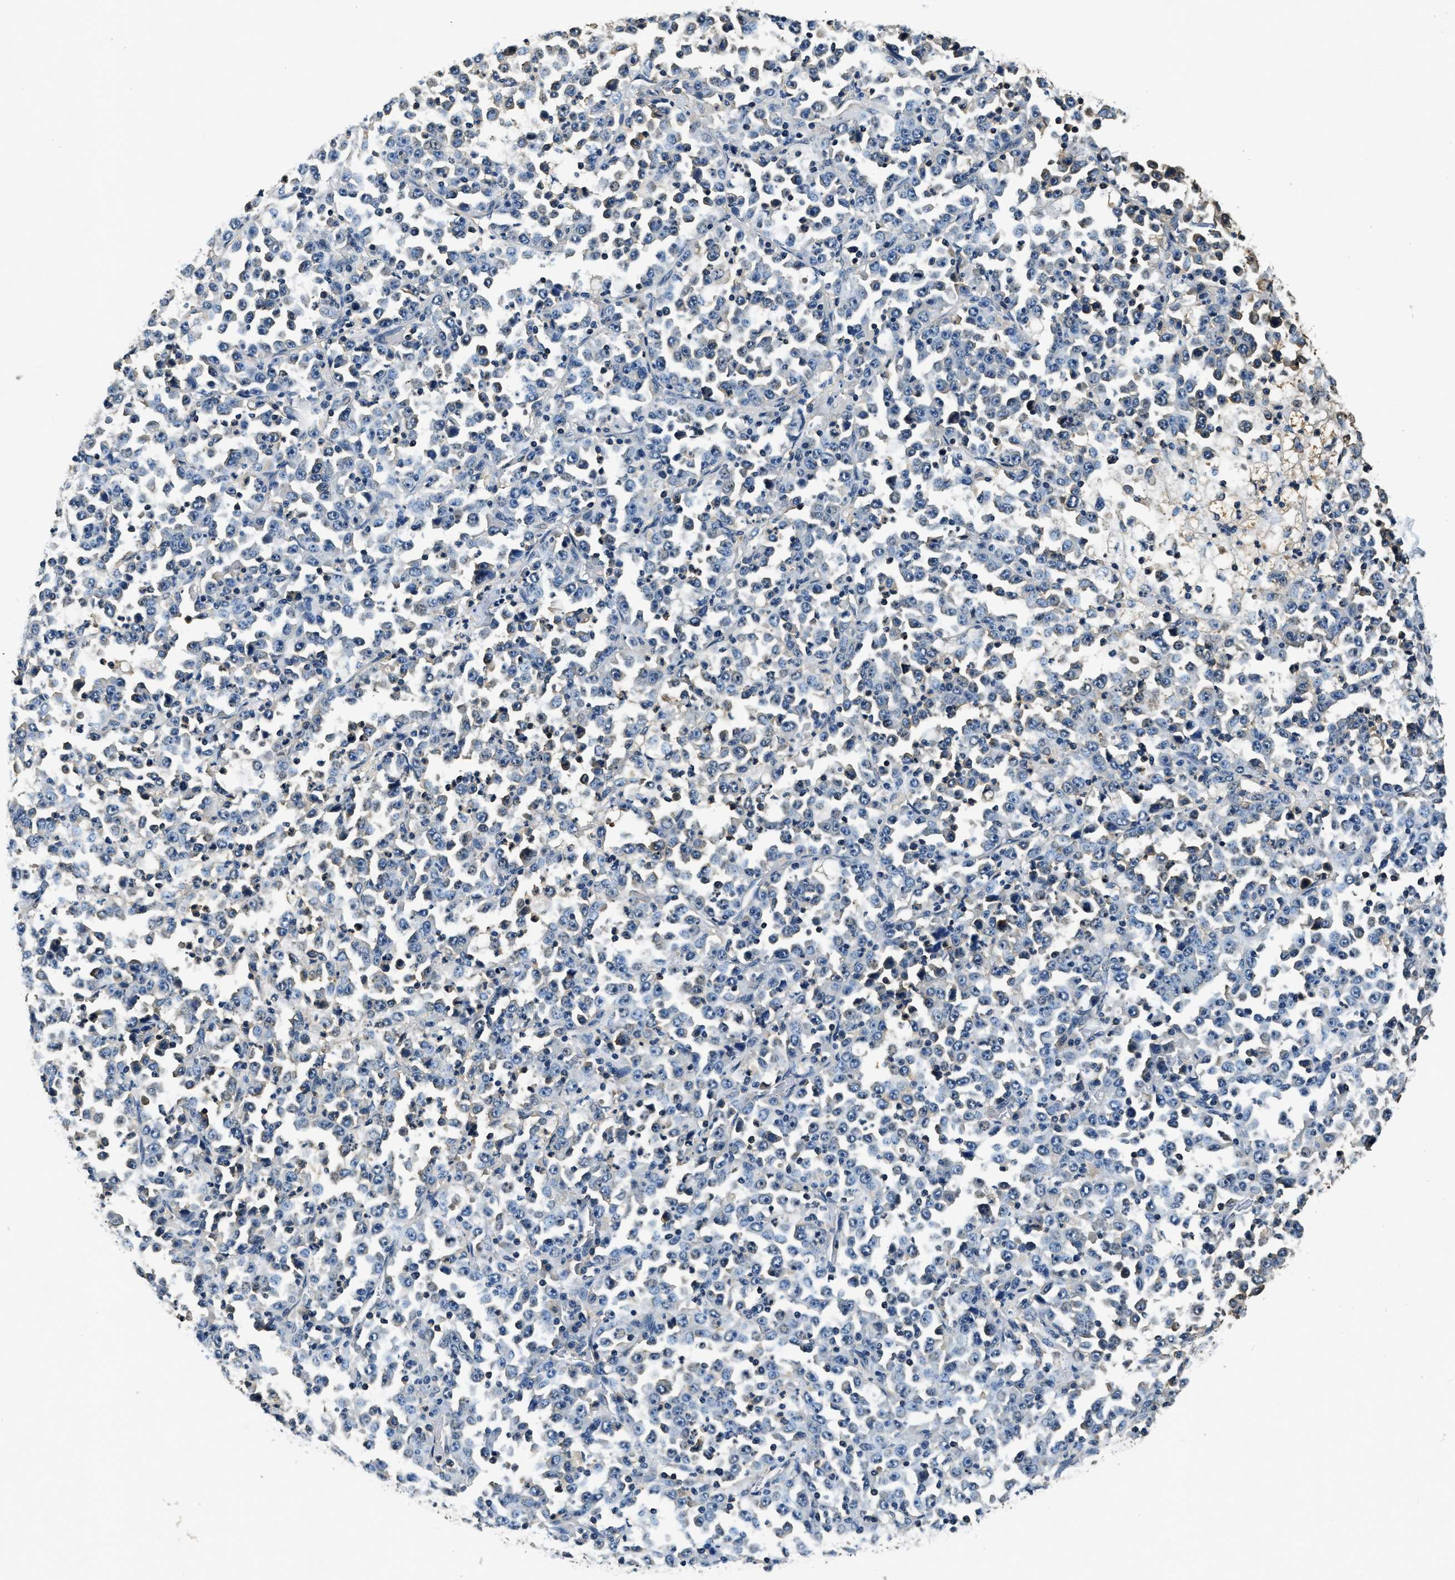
{"staining": {"intensity": "negative", "quantity": "none", "location": "none"}, "tissue": "stomach cancer", "cell_type": "Tumor cells", "image_type": "cancer", "snomed": [{"axis": "morphology", "description": "Normal tissue, NOS"}, {"axis": "morphology", "description": "Adenocarcinoma, NOS"}, {"axis": "topography", "description": "Stomach, upper"}, {"axis": "topography", "description": "Stomach"}], "caption": "The IHC image has no significant expression in tumor cells of stomach cancer tissue.", "gene": "RESF1", "patient": {"sex": "male", "age": 59}}